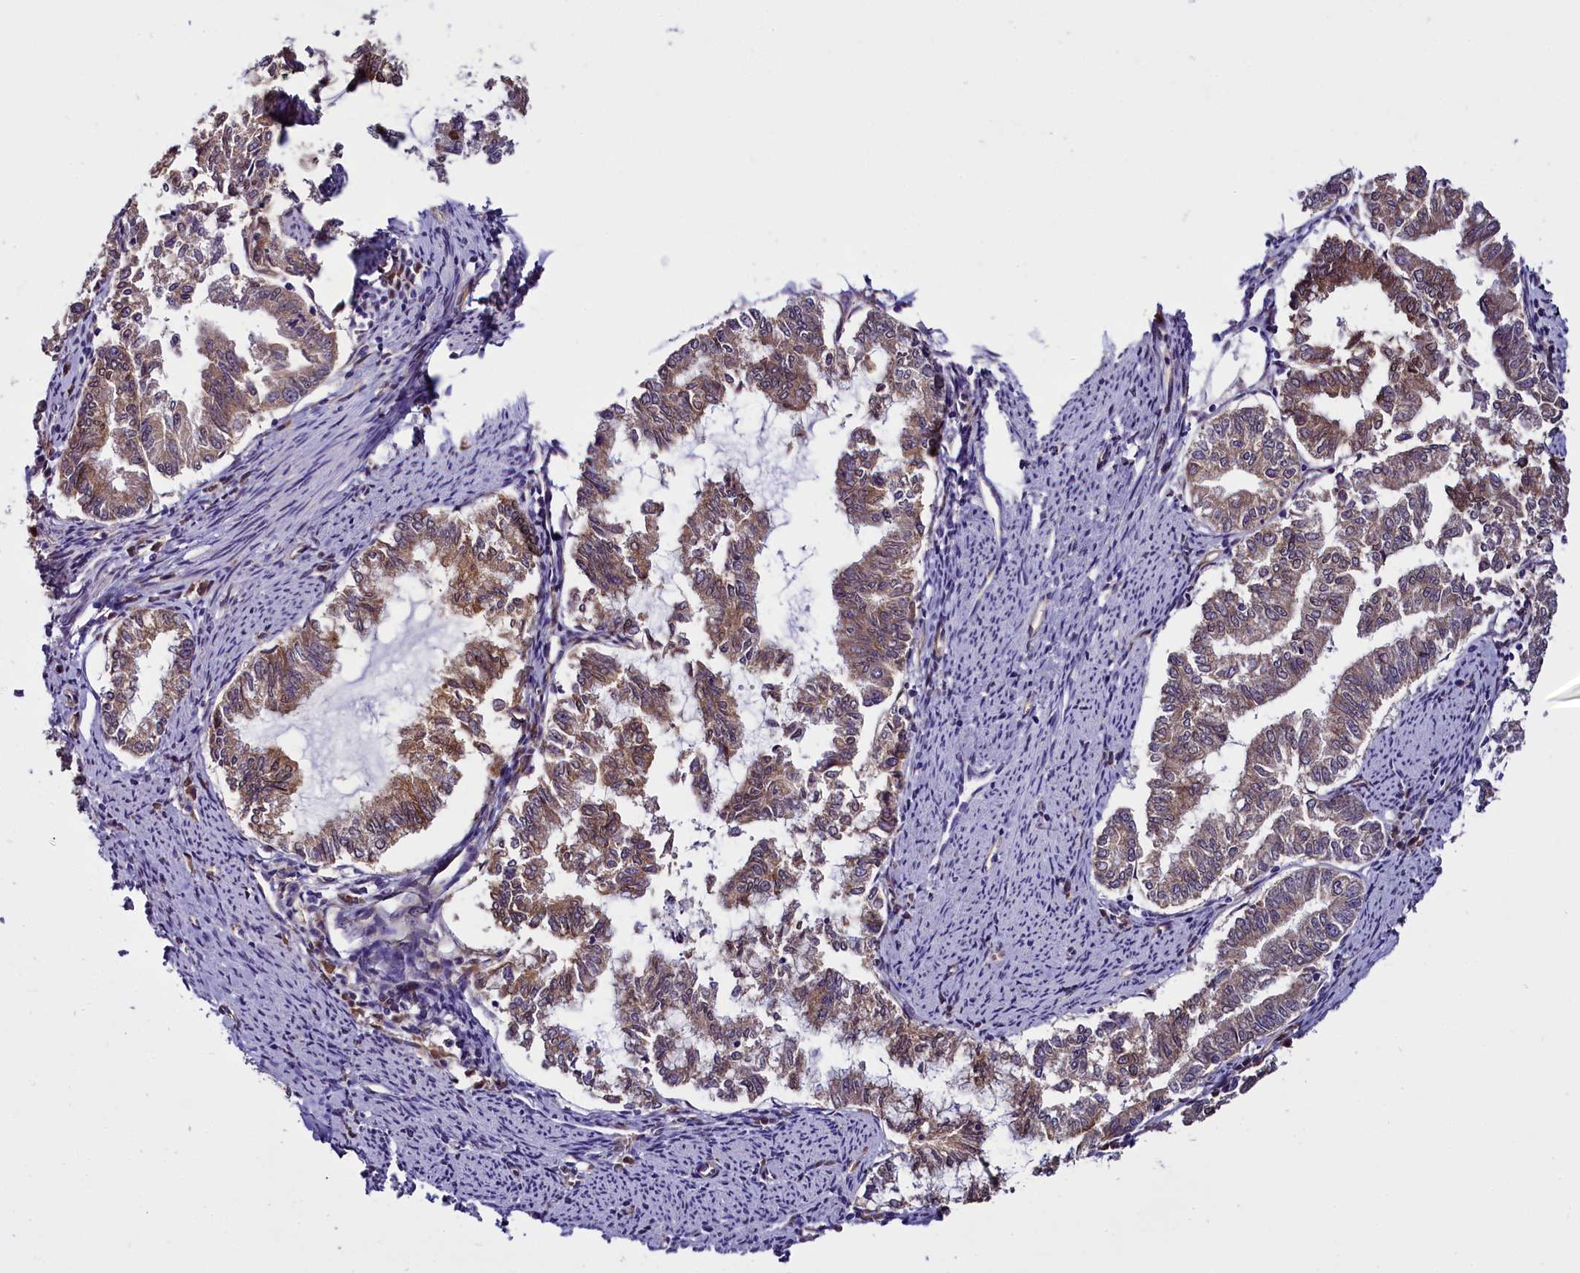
{"staining": {"intensity": "moderate", "quantity": ">75%", "location": "cytoplasmic/membranous"}, "tissue": "endometrial cancer", "cell_type": "Tumor cells", "image_type": "cancer", "snomed": [{"axis": "morphology", "description": "Adenocarcinoma, NOS"}, {"axis": "topography", "description": "Endometrium"}], "caption": "Immunohistochemical staining of adenocarcinoma (endometrial) reveals medium levels of moderate cytoplasmic/membranous protein expression in about >75% of tumor cells. Using DAB (brown) and hematoxylin (blue) stains, captured at high magnification using brightfield microscopy.", "gene": "UACA", "patient": {"sex": "female", "age": 79}}